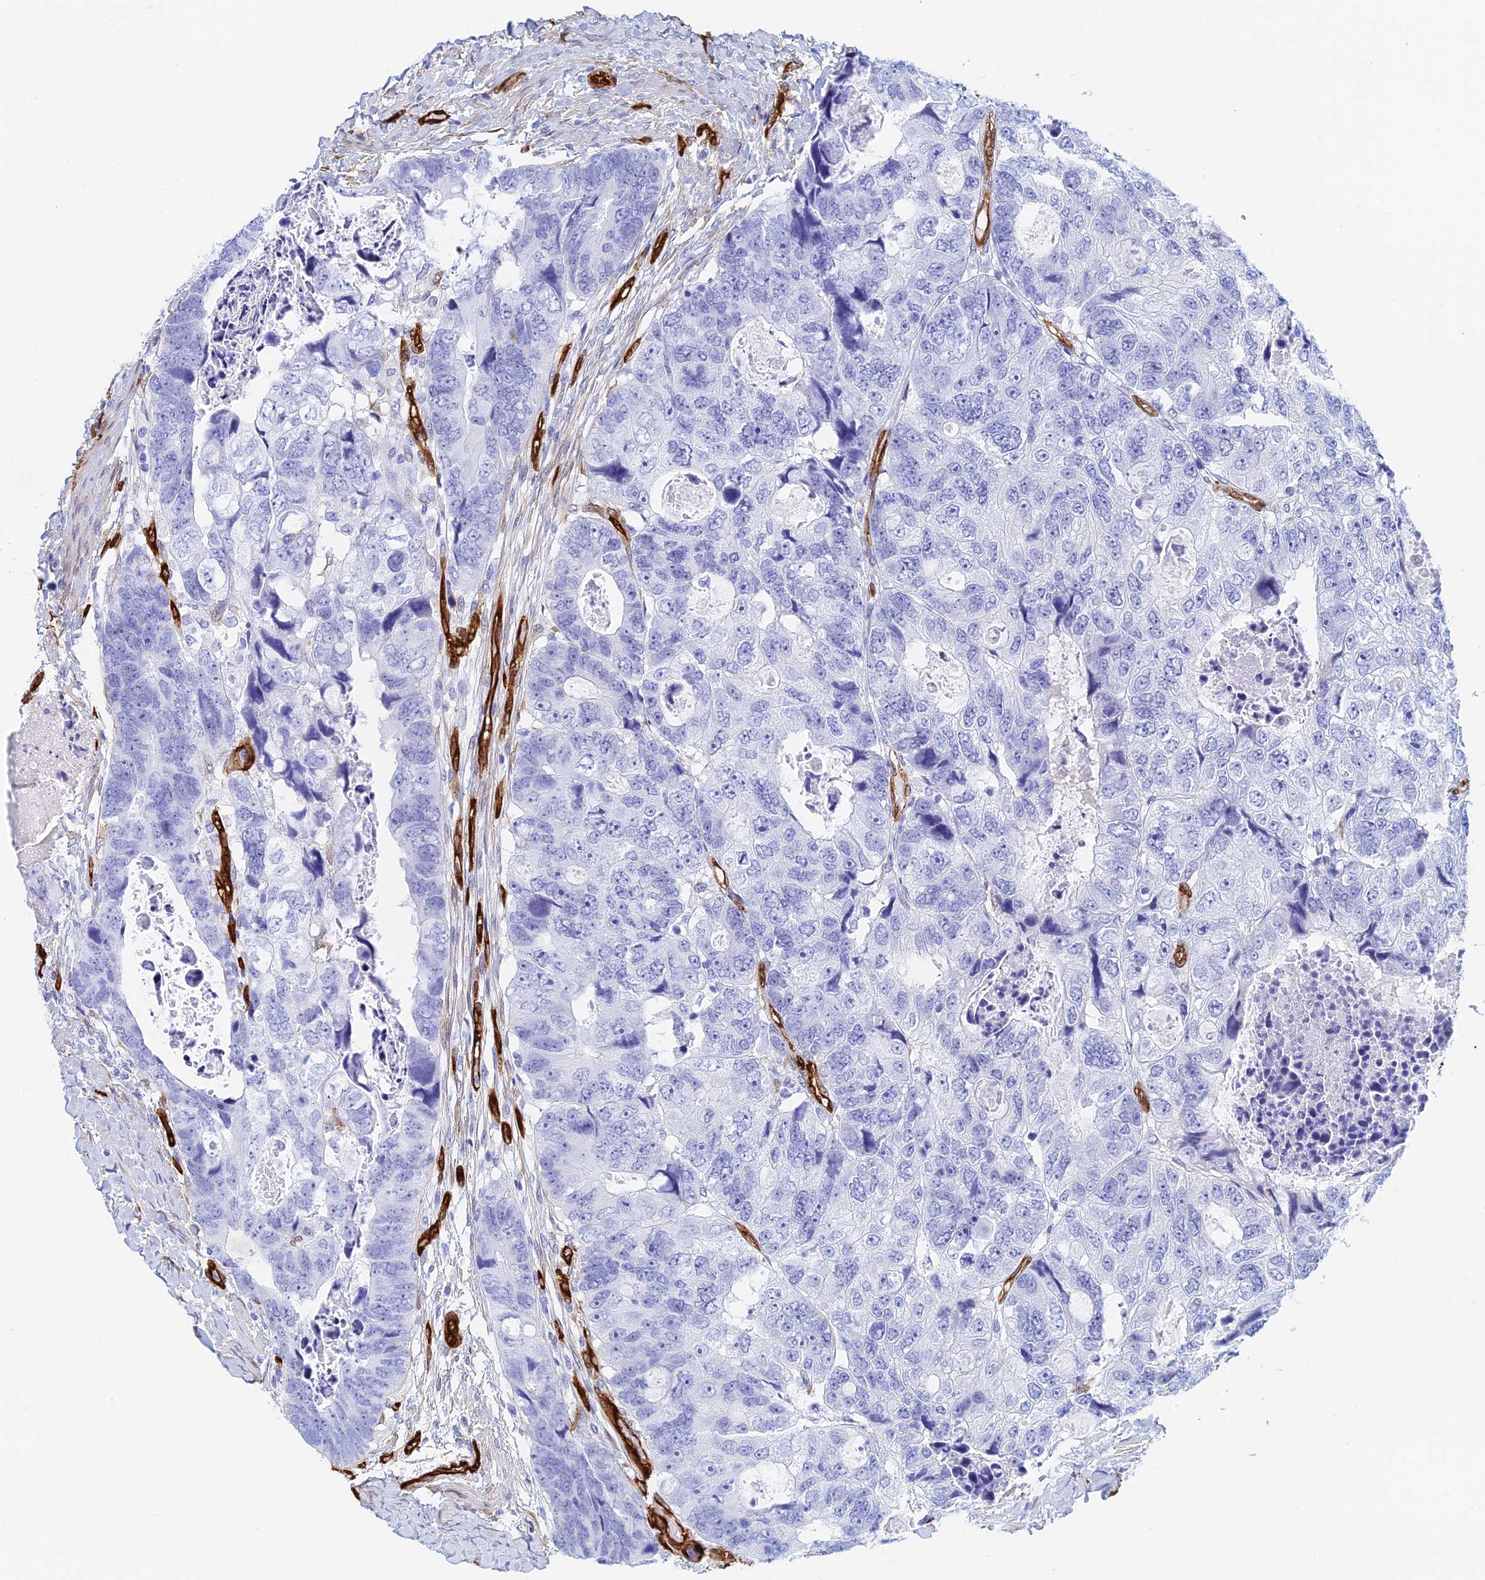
{"staining": {"intensity": "negative", "quantity": "none", "location": "none"}, "tissue": "colorectal cancer", "cell_type": "Tumor cells", "image_type": "cancer", "snomed": [{"axis": "morphology", "description": "Adenocarcinoma, NOS"}, {"axis": "topography", "description": "Rectum"}], "caption": "High magnification brightfield microscopy of colorectal cancer stained with DAB (brown) and counterstained with hematoxylin (blue): tumor cells show no significant positivity. (Brightfield microscopy of DAB immunohistochemistry at high magnification).", "gene": "CRIP2", "patient": {"sex": "male", "age": 59}}